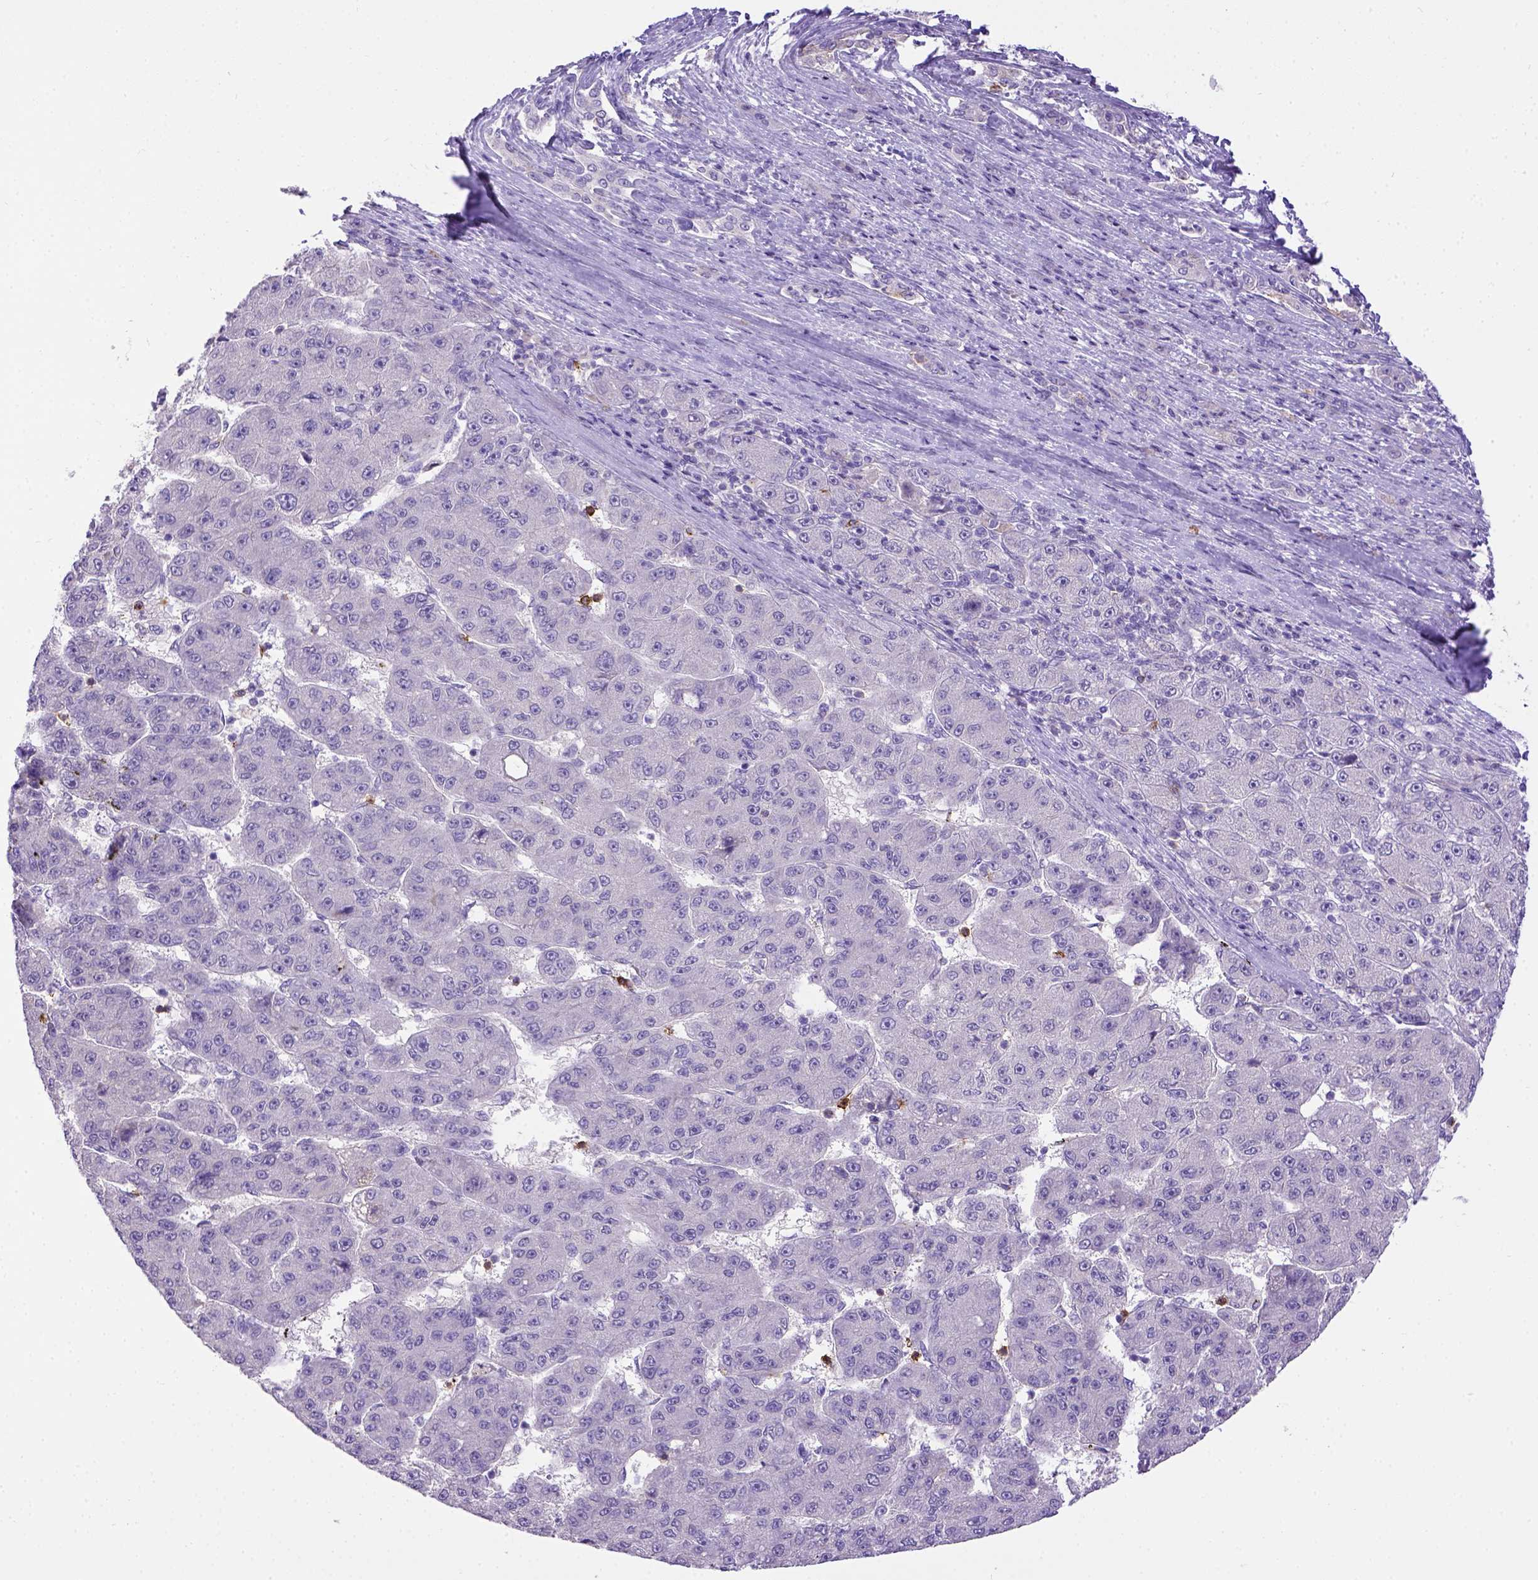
{"staining": {"intensity": "negative", "quantity": "none", "location": "none"}, "tissue": "liver cancer", "cell_type": "Tumor cells", "image_type": "cancer", "snomed": [{"axis": "morphology", "description": "Carcinoma, Hepatocellular, NOS"}, {"axis": "topography", "description": "Liver"}], "caption": "Immunohistochemistry (IHC) histopathology image of liver cancer (hepatocellular carcinoma) stained for a protein (brown), which exhibits no staining in tumor cells.", "gene": "B3GAT1", "patient": {"sex": "male", "age": 67}}